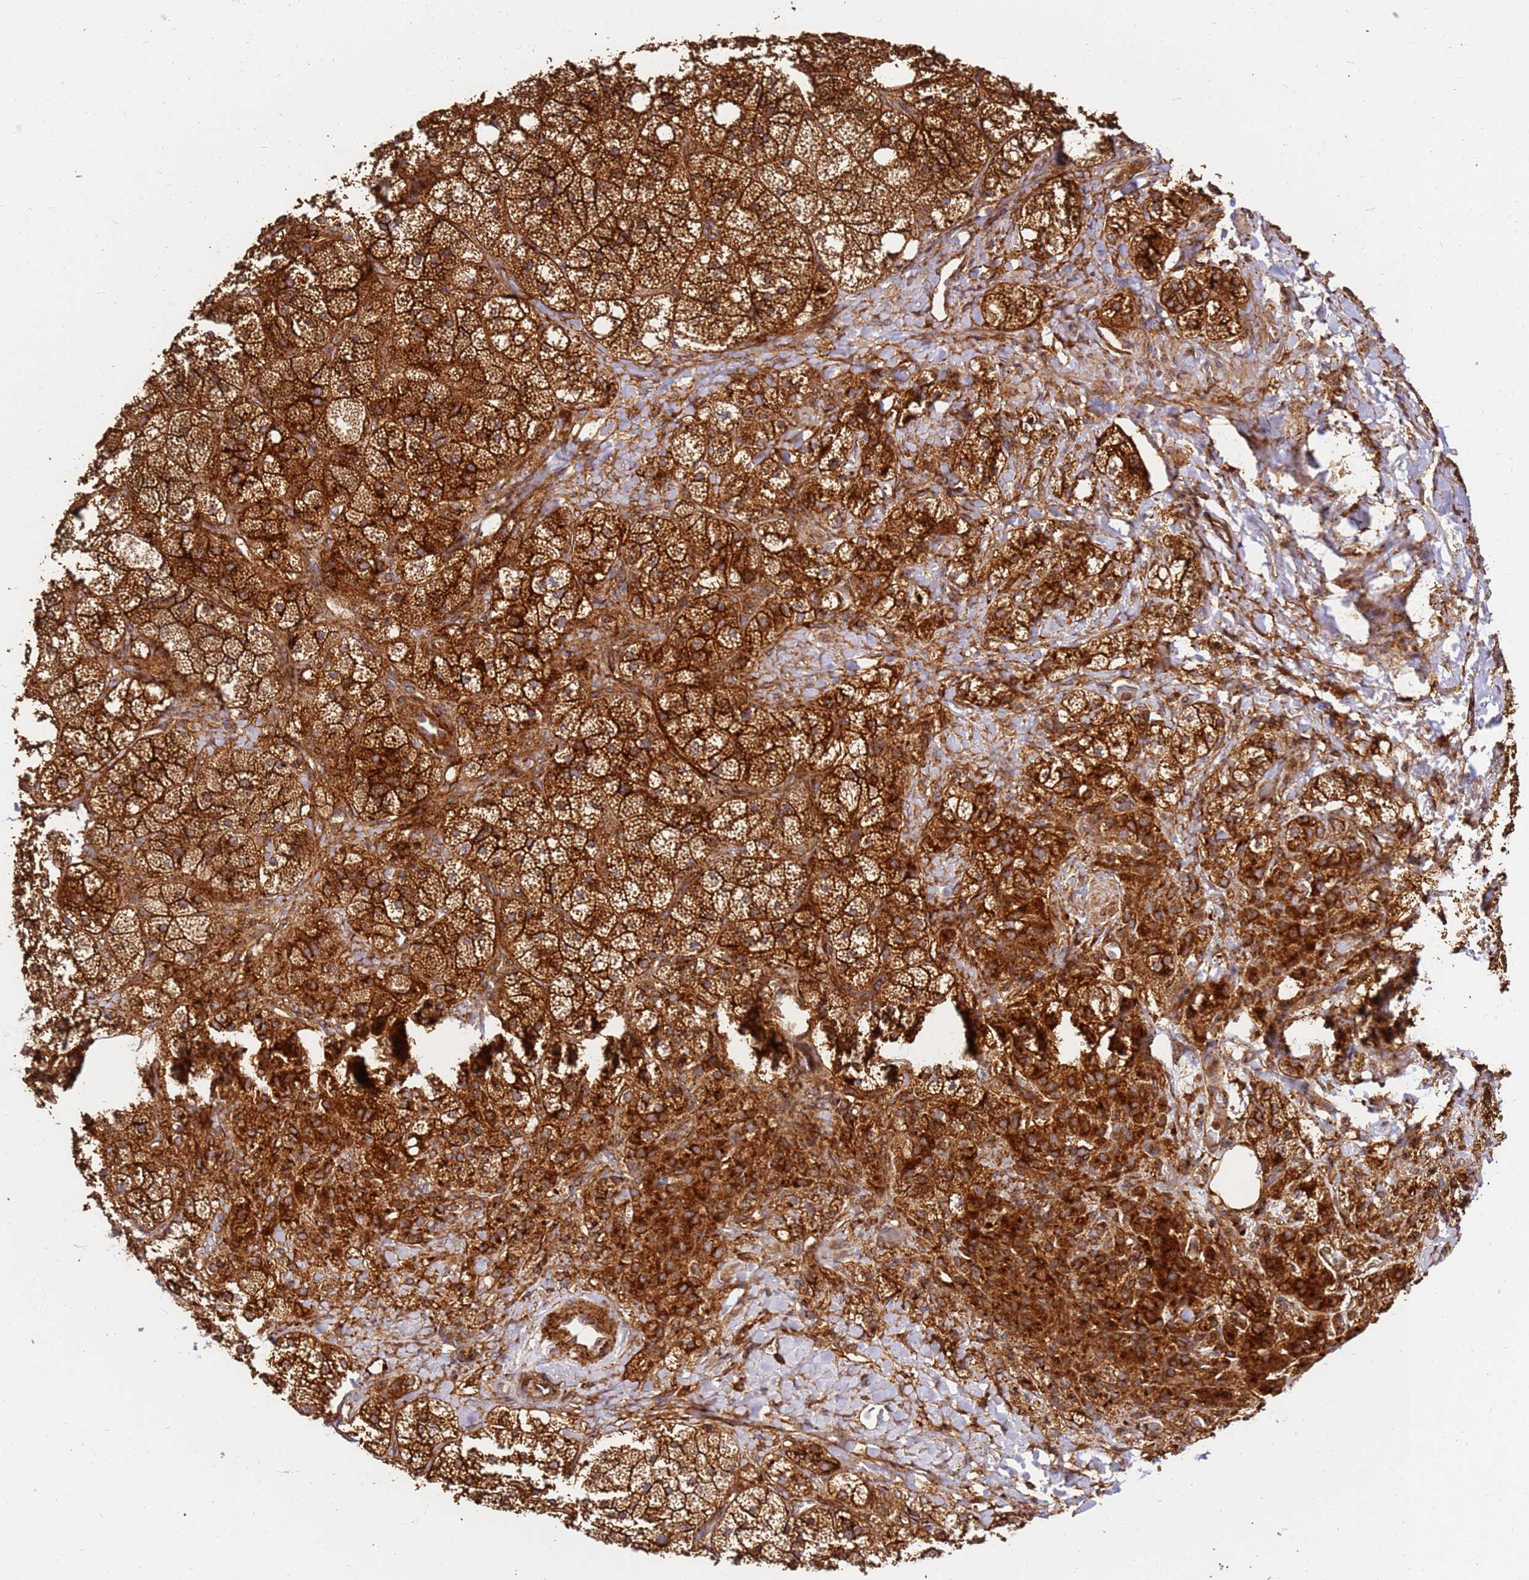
{"staining": {"intensity": "strong", "quantity": ">75%", "location": "cytoplasmic/membranous"}, "tissue": "adrenal gland", "cell_type": "Glandular cells", "image_type": "normal", "snomed": [{"axis": "morphology", "description": "Normal tissue, NOS"}, {"axis": "topography", "description": "Adrenal gland"}], "caption": "Protein staining of normal adrenal gland shows strong cytoplasmic/membranous staining in approximately >75% of glandular cells.", "gene": "DVL3", "patient": {"sex": "male", "age": 61}}